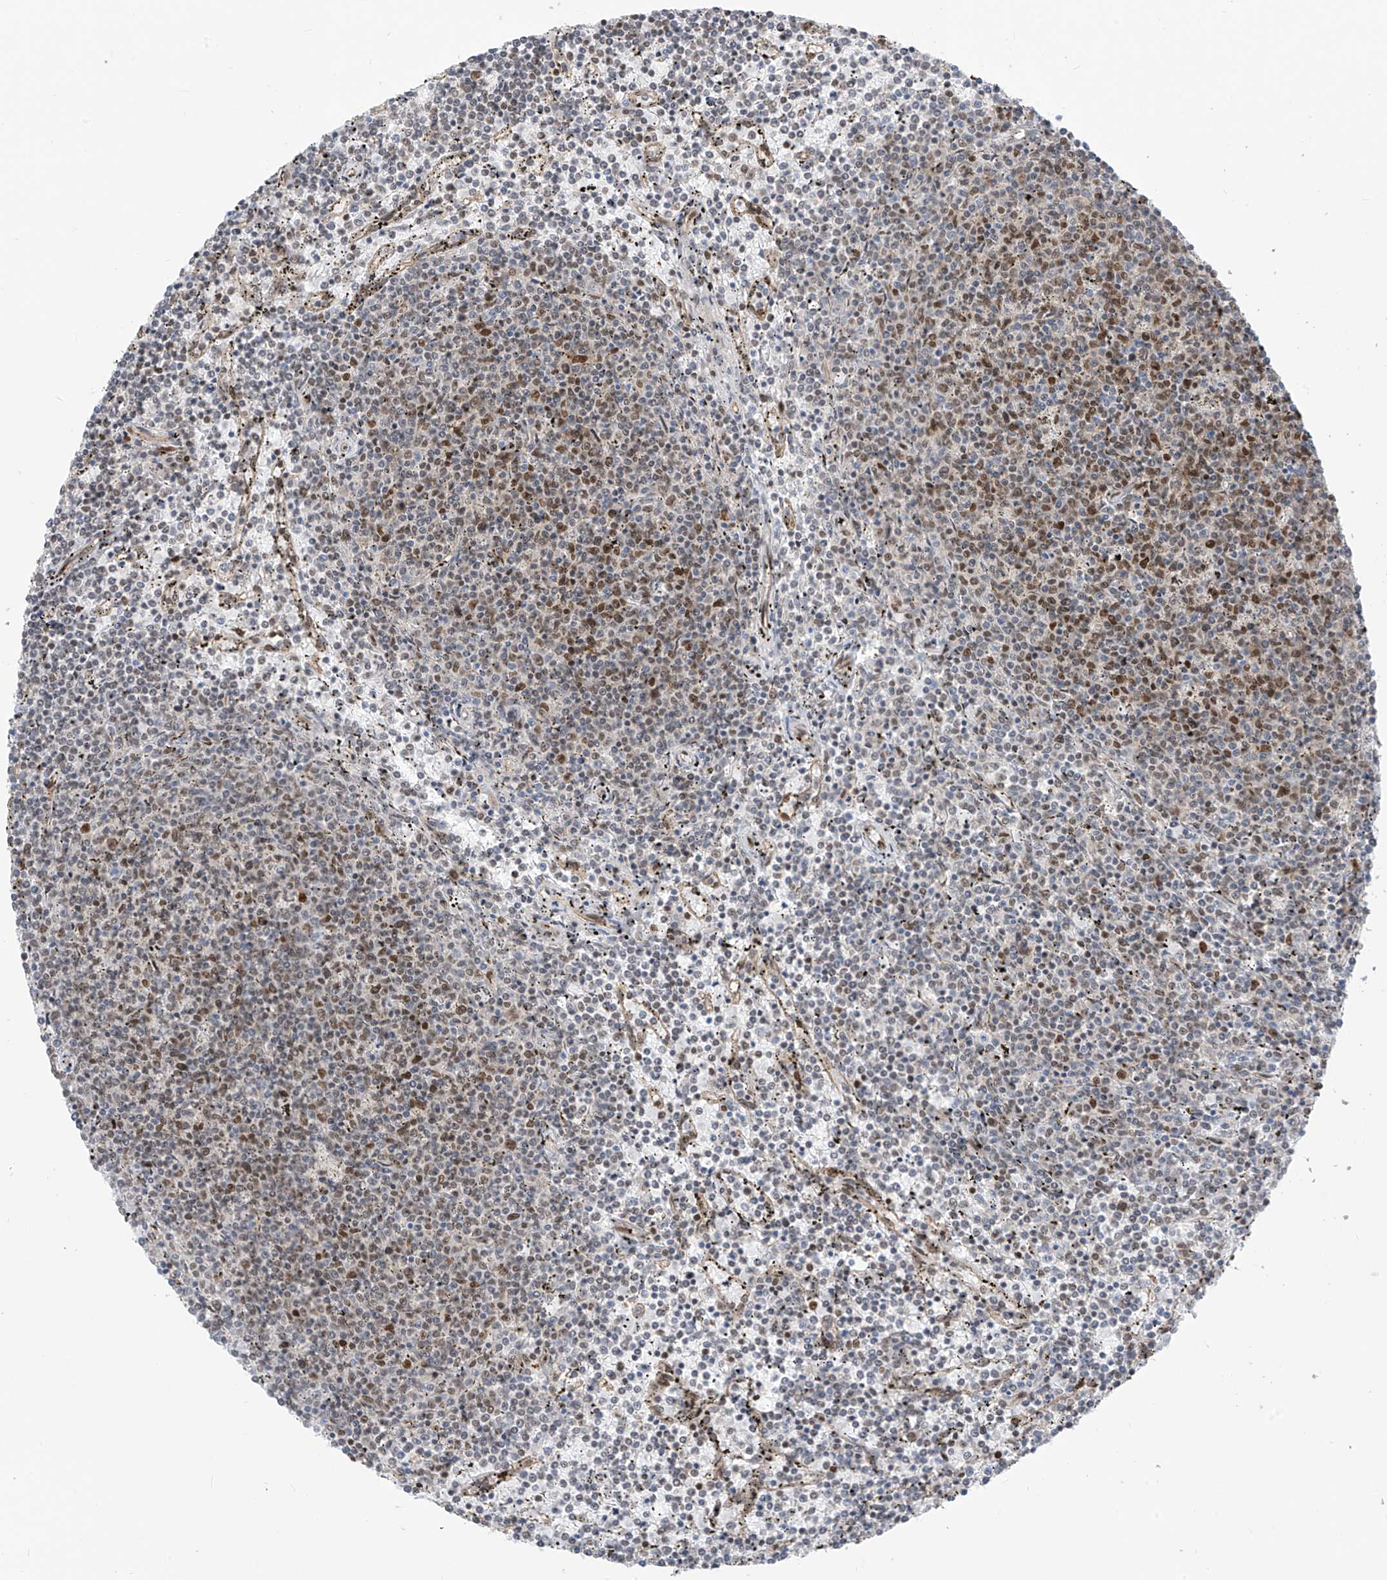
{"staining": {"intensity": "moderate", "quantity": "<25%", "location": "nuclear"}, "tissue": "lymphoma", "cell_type": "Tumor cells", "image_type": "cancer", "snomed": [{"axis": "morphology", "description": "Malignant lymphoma, non-Hodgkin's type, Low grade"}, {"axis": "topography", "description": "Spleen"}], "caption": "Low-grade malignant lymphoma, non-Hodgkin's type stained for a protein reveals moderate nuclear positivity in tumor cells.", "gene": "ARHGEF3", "patient": {"sex": "female", "age": 50}}